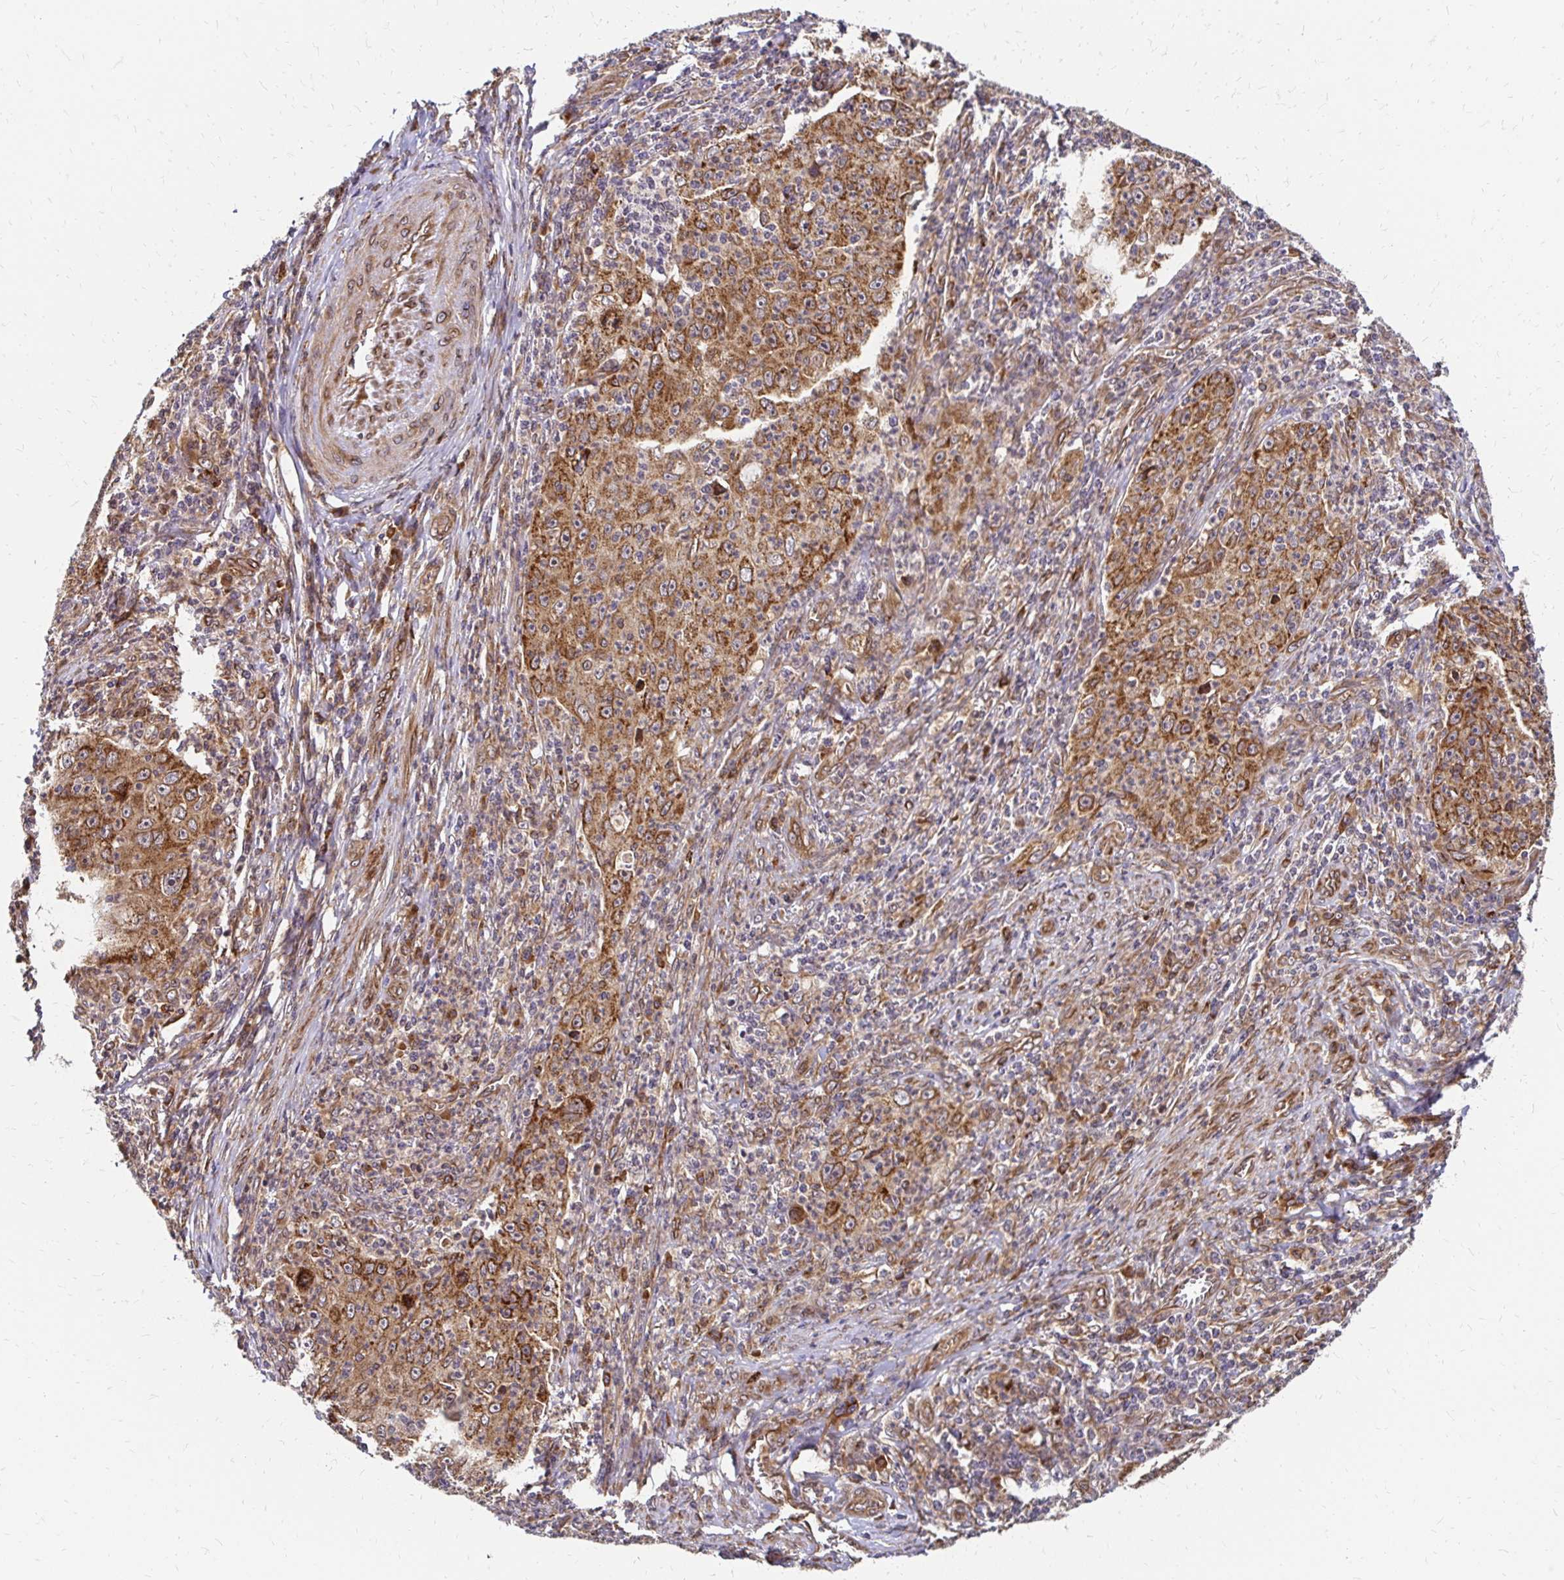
{"staining": {"intensity": "moderate", "quantity": ">75%", "location": "cytoplasmic/membranous"}, "tissue": "cervical cancer", "cell_type": "Tumor cells", "image_type": "cancer", "snomed": [{"axis": "morphology", "description": "Squamous cell carcinoma, NOS"}, {"axis": "topography", "description": "Cervix"}], "caption": "A photomicrograph showing moderate cytoplasmic/membranous staining in approximately >75% of tumor cells in cervical squamous cell carcinoma, as visualized by brown immunohistochemical staining.", "gene": "ZW10", "patient": {"sex": "female", "age": 30}}